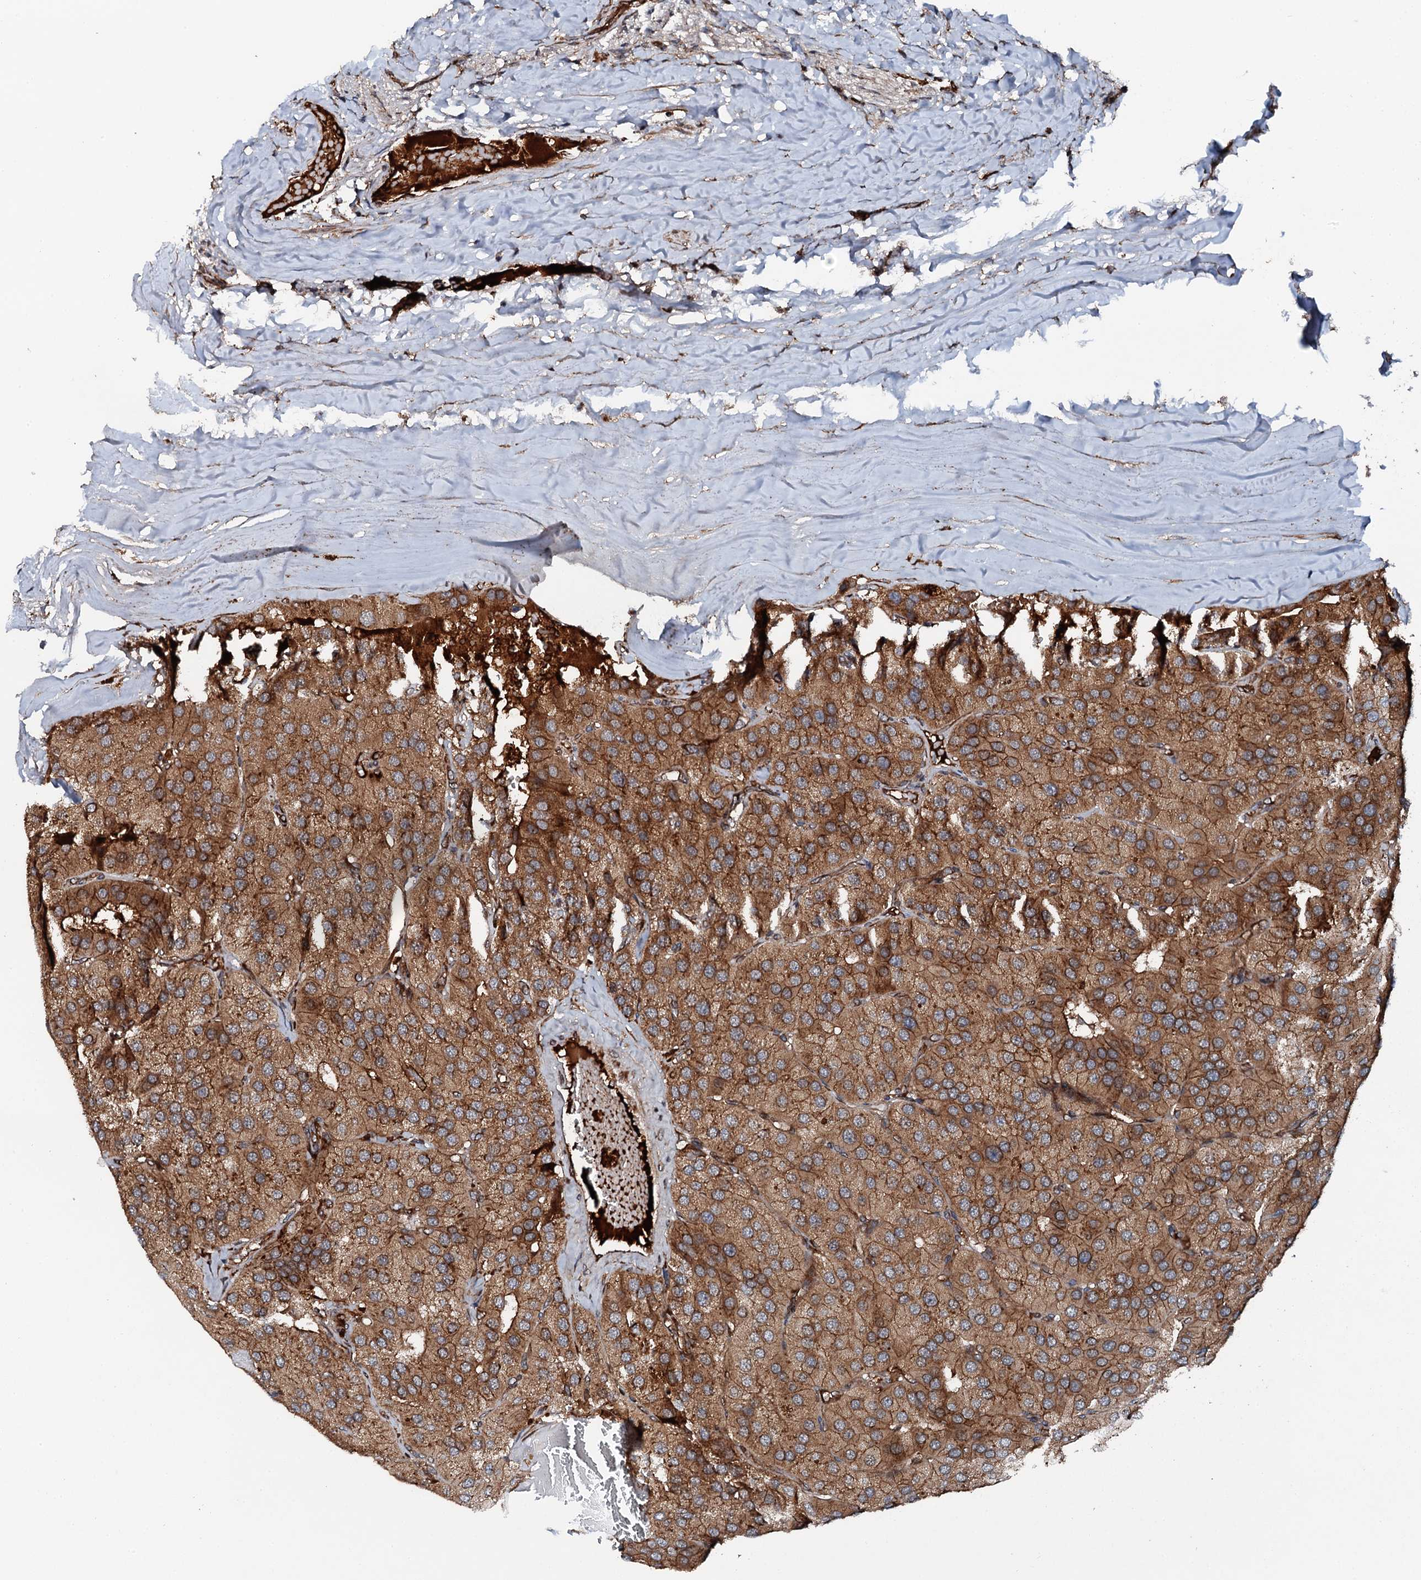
{"staining": {"intensity": "moderate", "quantity": ">75%", "location": "cytoplasmic/membranous"}, "tissue": "parathyroid gland", "cell_type": "Glandular cells", "image_type": "normal", "snomed": [{"axis": "morphology", "description": "Normal tissue, NOS"}, {"axis": "morphology", "description": "Adenoma, NOS"}, {"axis": "topography", "description": "Parathyroid gland"}], "caption": "Moderate cytoplasmic/membranous positivity is seen in approximately >75% of glandular cells in normal parathyroid gland. The staining is performed using DAB (3,3'-diaminobenzidine) brown chromogen to label protein expression. The nuclei are counter-stained blue using hematoxylin.", "gene": "FLYWCH1", "patient": {"sex": "female", "age": 86}}